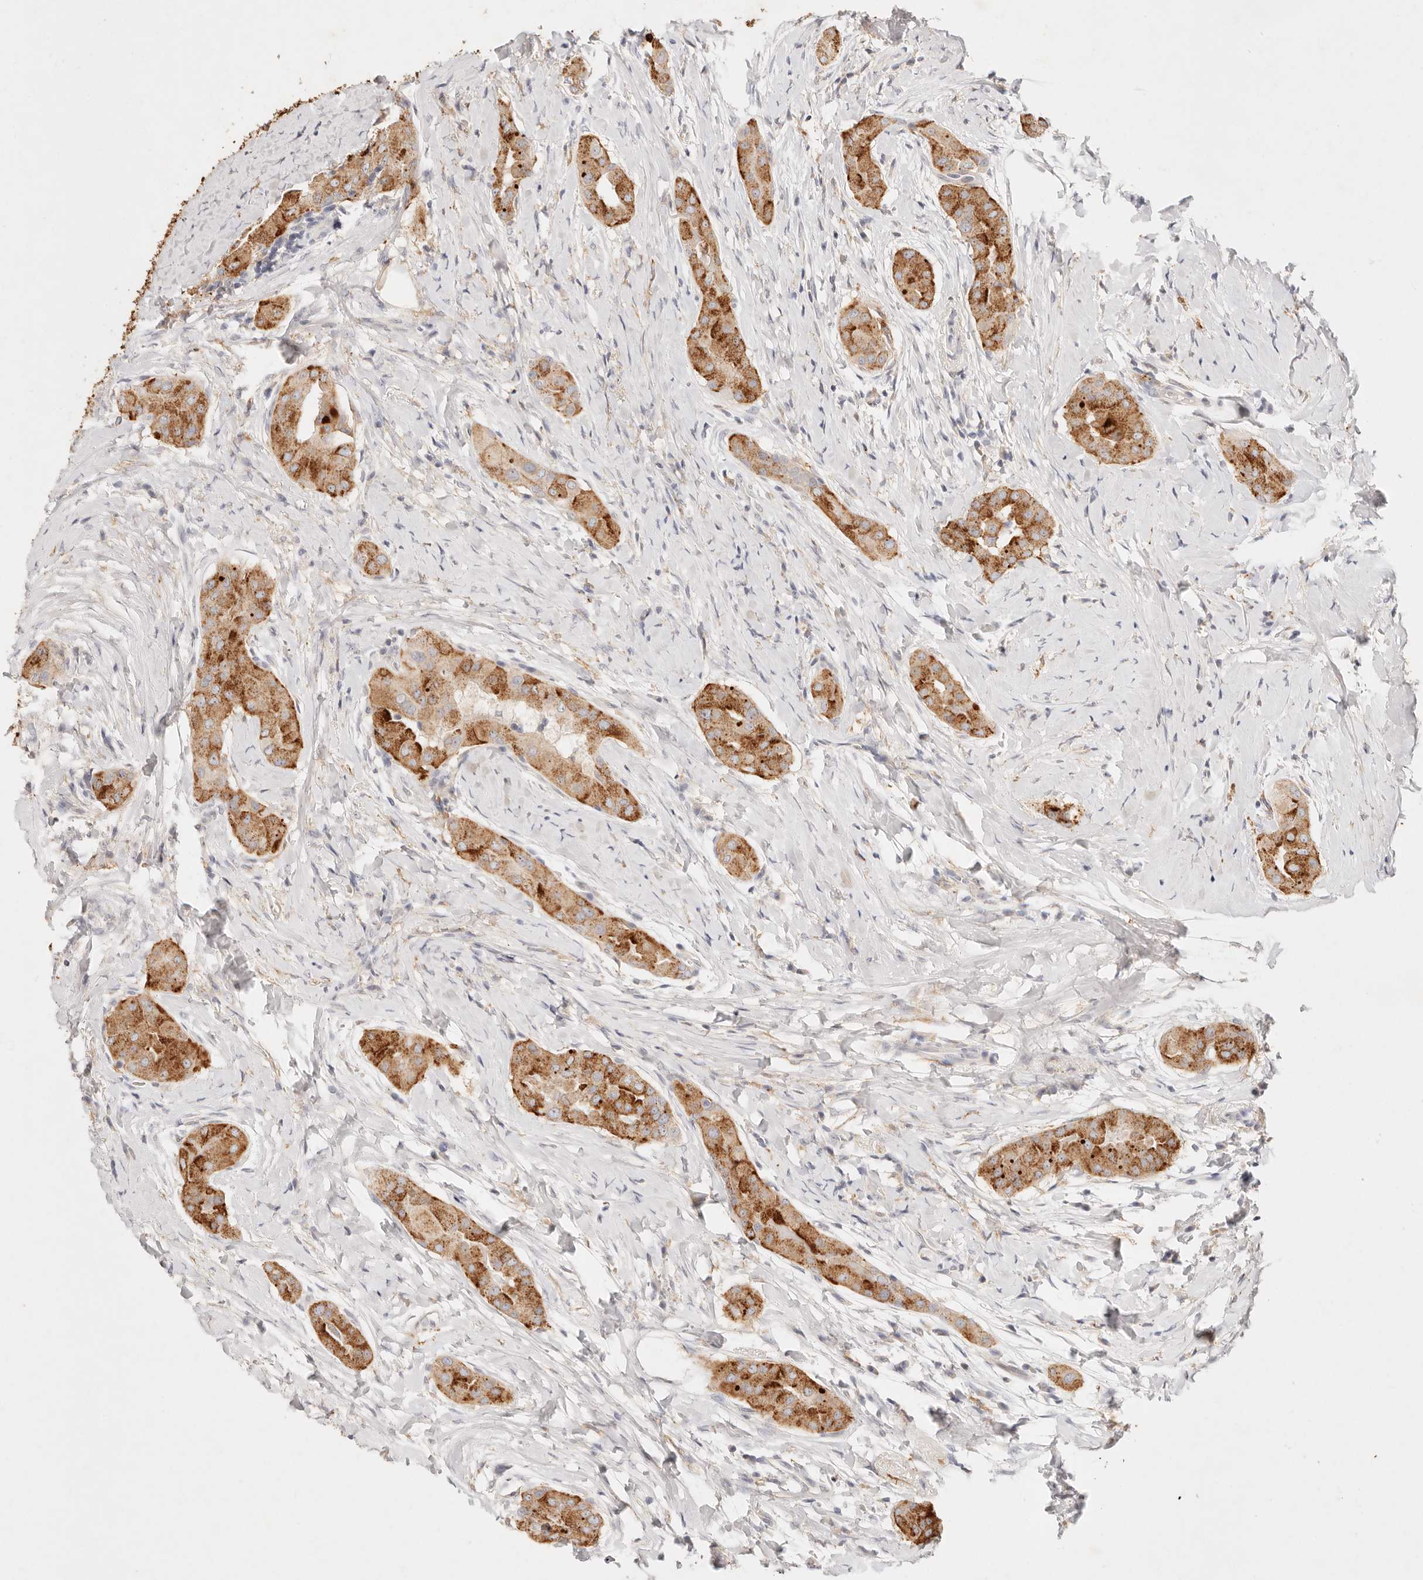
{"staining": {"intensity": "moderate", "quantity": ">75%", "location": "cytoplasmic/membranous"}, "tissue": "thyroid cancer", "cell_type": "Tumor cells", "image_type": "cancer", "snomed": [{"axis": "morphology", "description": "Papillary adenocarcinoma, NOS"}, {"axis": "topography", "description": "Thyroid gland"}], "caption": "Approximately >75% of tumor cells in thyroid cancer (papillary adenocarcinoma) show moderate cytoplasmic/membranous protein expression as visualized by brown immunohistochemical staining.", "gene": "GPR84", "patient": {"sex": "male", "age": 33}}